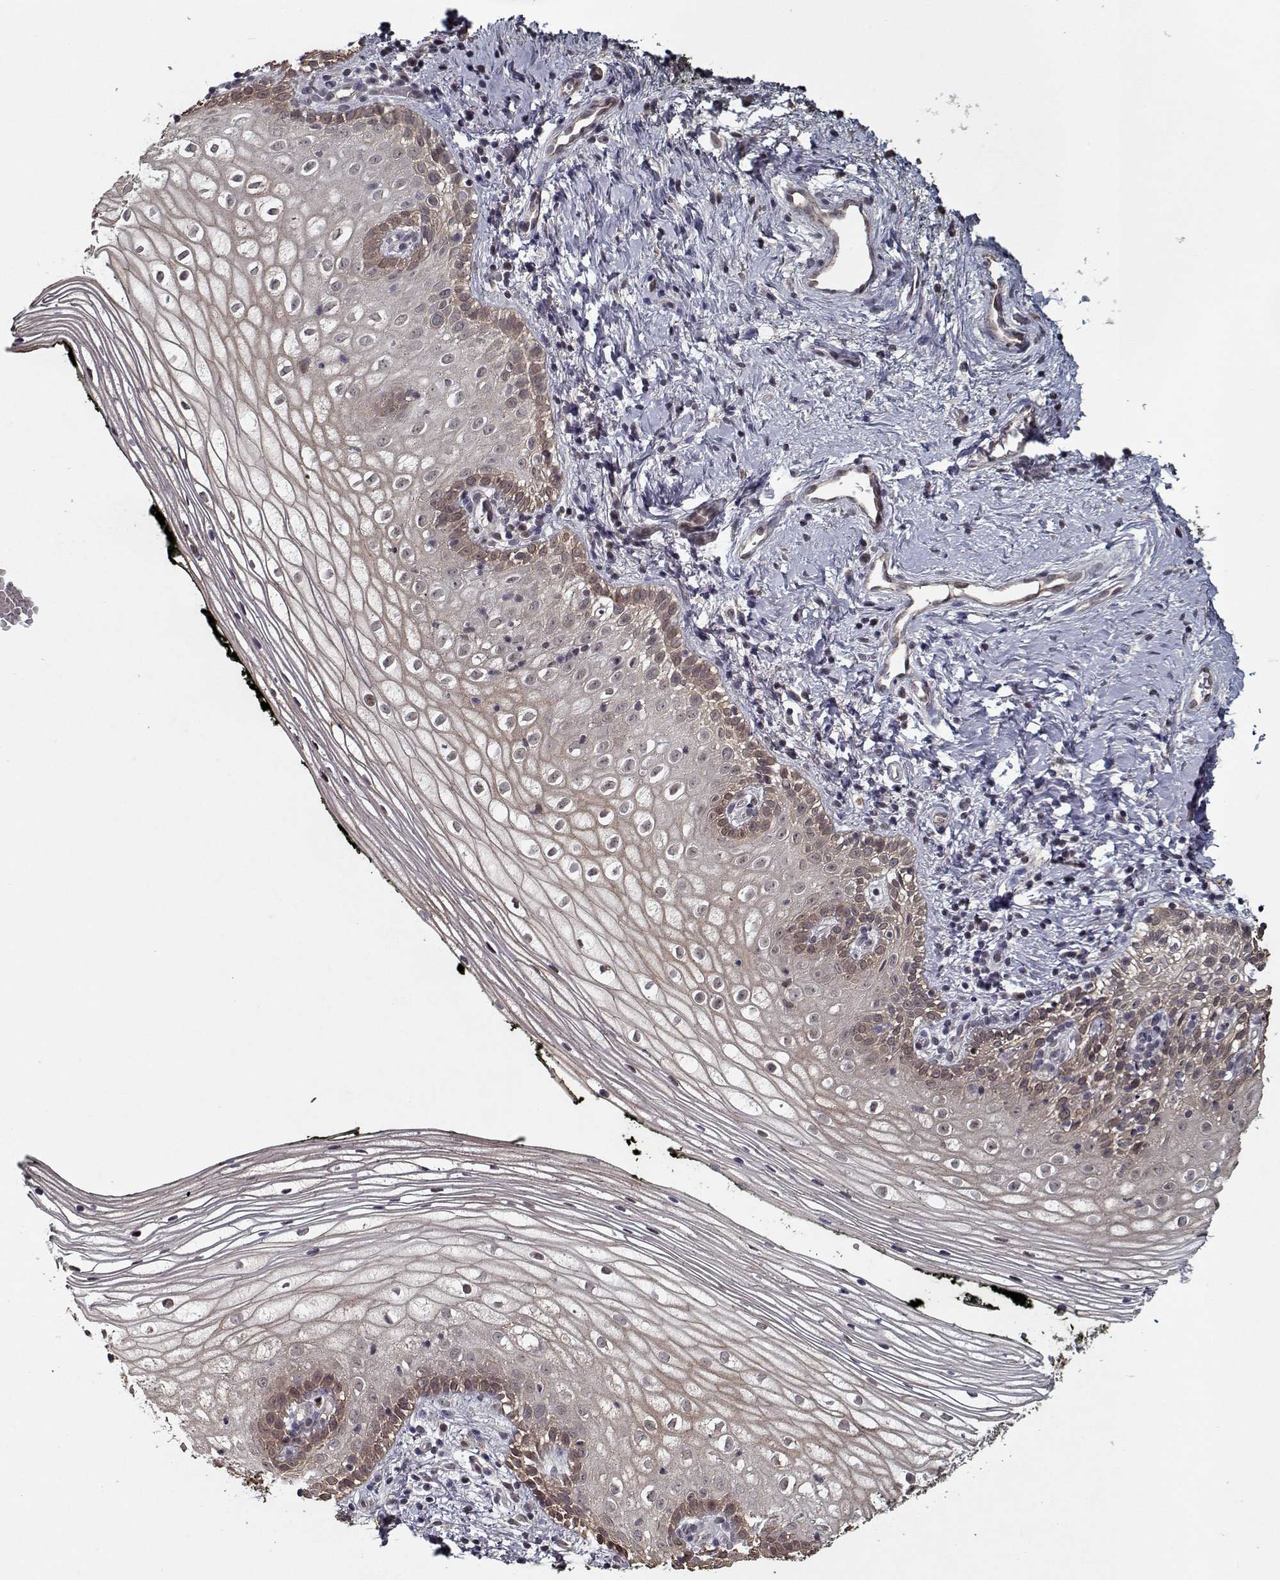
{"staining": {"intensity": "weak", "quantity": "25%-75%", "location": "cytoplasmic/membranous"}, "tissue": "vagina", "cell_type": "Squamous epithelial cells", "image_type": "normal", "snomed": [{"axis": "morphology", "description": "Normal tissue, NOS"}, {"axis": "topography", "description": "Vagina"}], "caption": "Weak cytoplasmic/membranous staining for a protein is present in approximately 25%-75% of squamous epithelial cells of benign vagina using immunohistochemistry (IHC).", "gene": "NLK", "patient": {"sex": "female", "age": 47}}